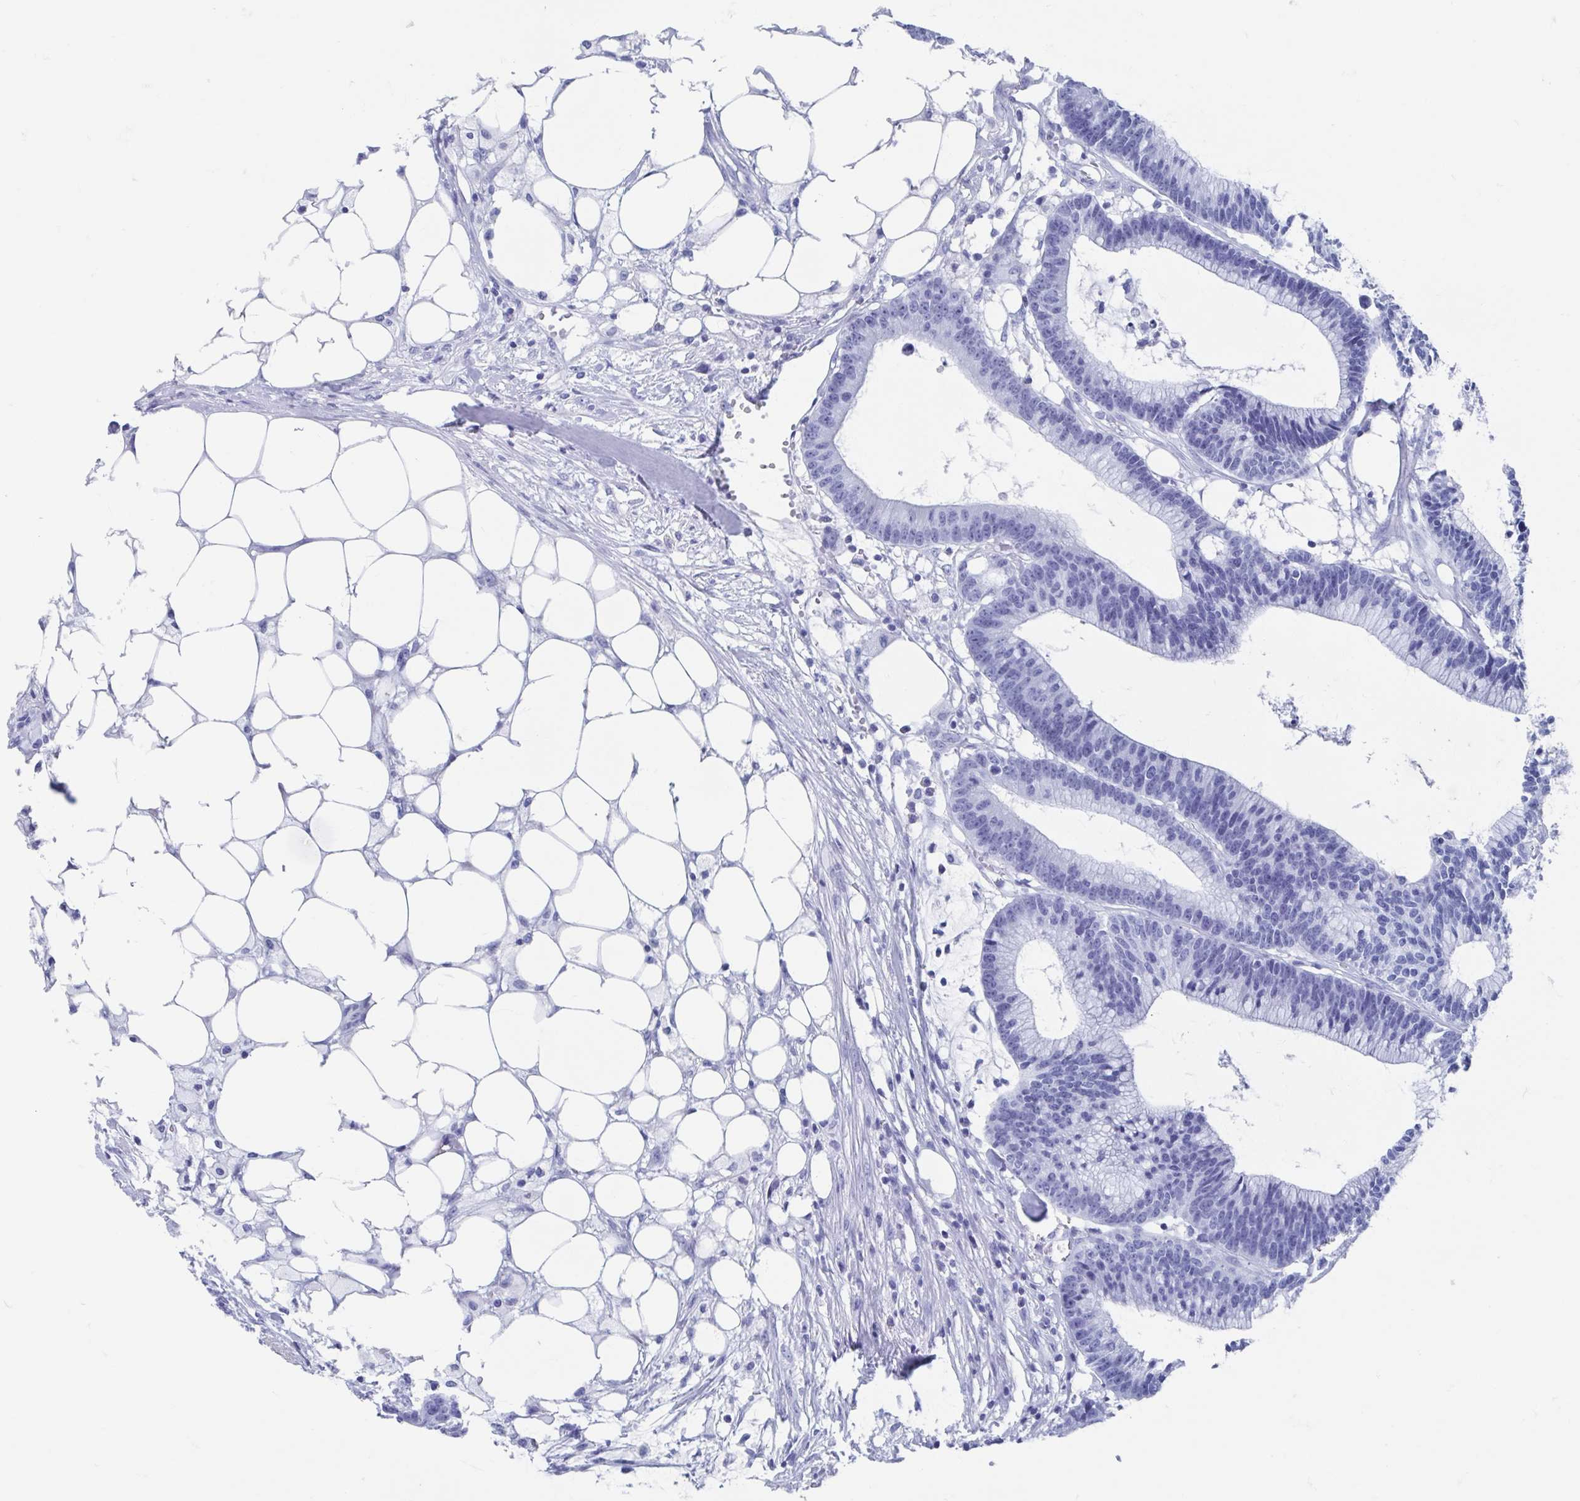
{"staining": {"intensity": "negative", "quantity": "none", "location": "none"}, "tissue": "colorectal cancer", "cell_type": "Tumor cells", "image_type": "cancer", "snomed": [{"axis": "morphology", "description": "Adenocarcinoma, NOS"}, {"axis": "topography", "description": "Colon"}], "caption": "Image shows no significant protein expression in tumor cells of colorectal cancer.", "gene": "HDGFL1", "patient": {"sex": "female", "age": 78}}